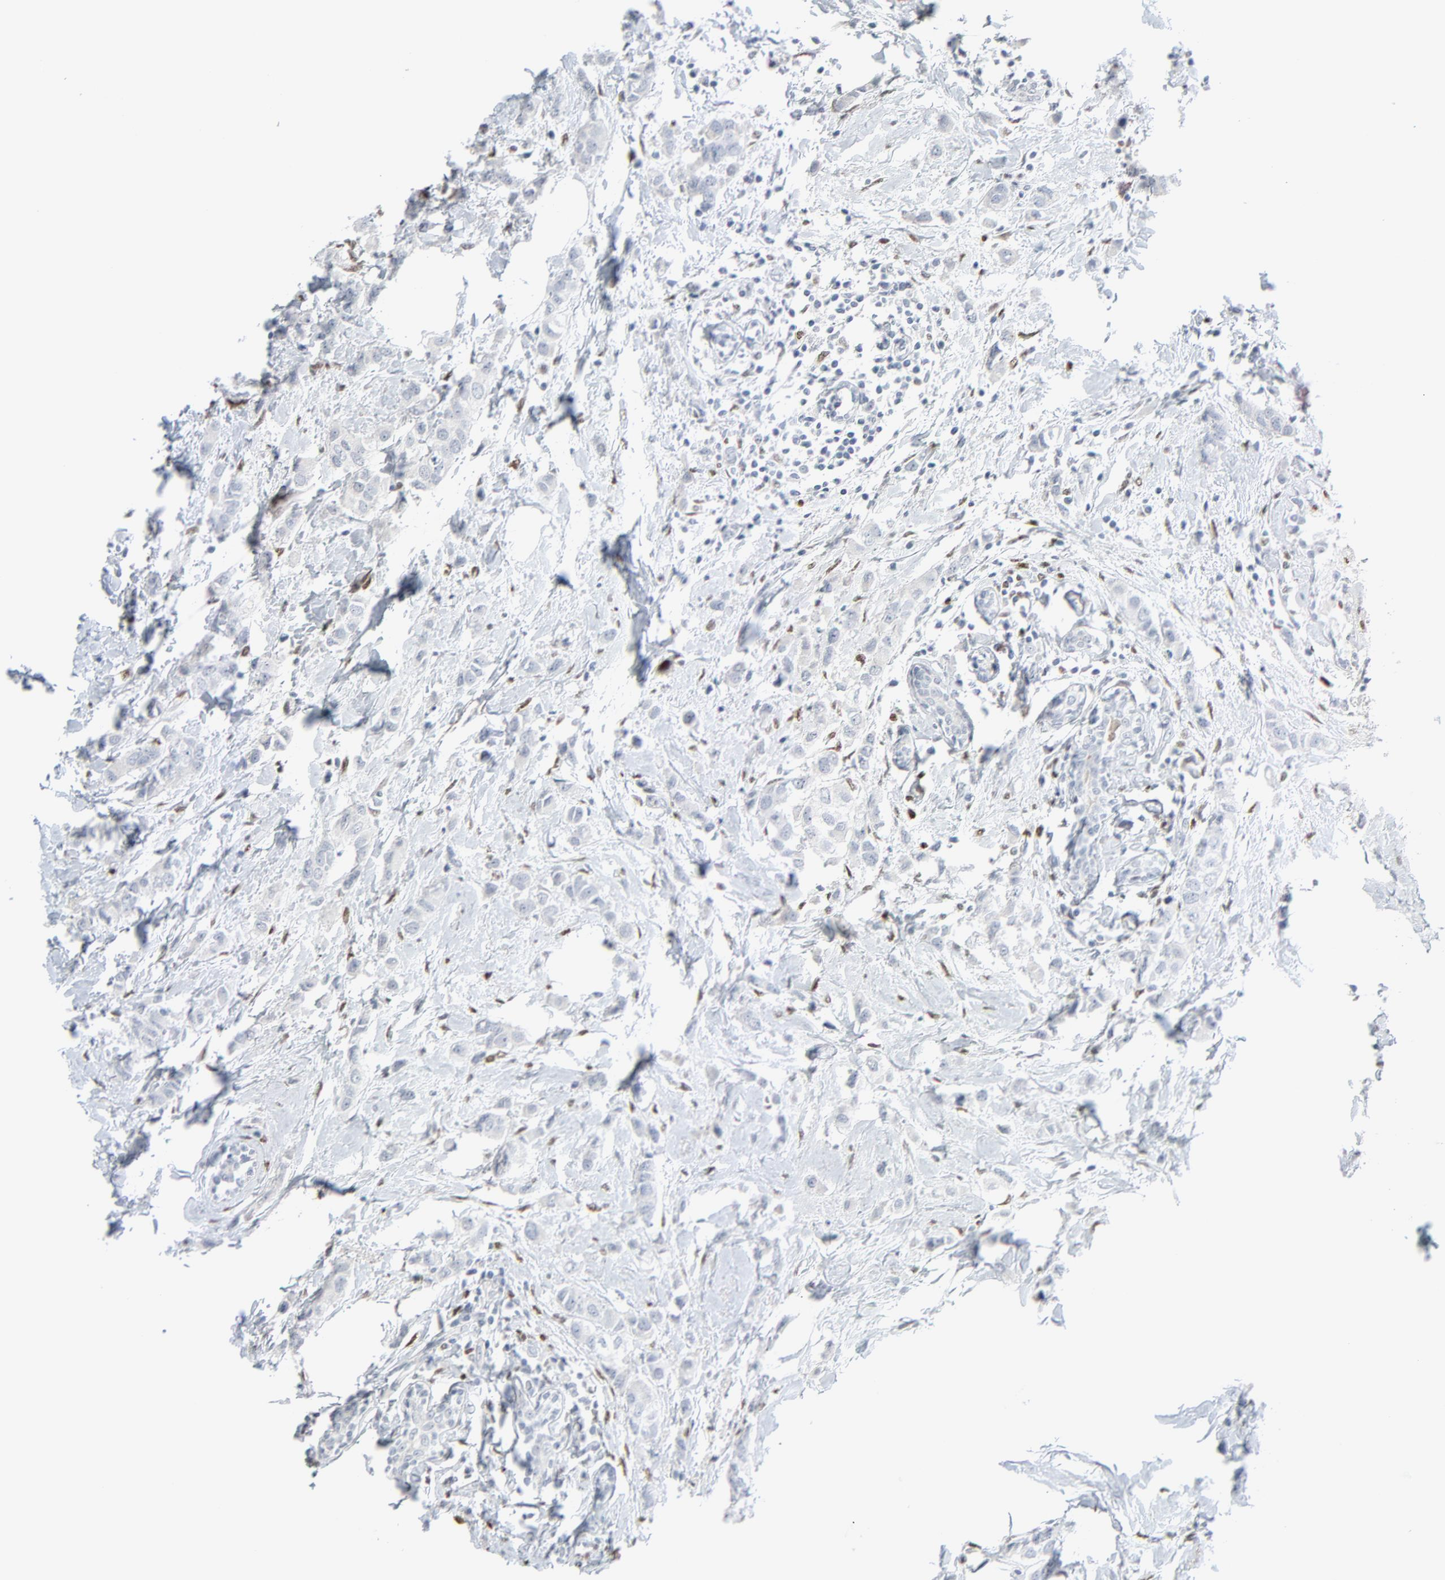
{"staining": {"intensity": "negative", "quantity": "none", "location": "none"}, "tissue": "breast cancer", "cell_type": "Tumor cells", "image_type": "cancer", "snomed": [{"axis": "morphology", "description": "Lobular carcinoma"}, {"axis": "topography", "description": "Breast"}], "caption": "Tumor cells show no significant staining in lobular carcinoma (breast).", "gene": "MITF", "patient": {"sex": "female", "age": 57}}